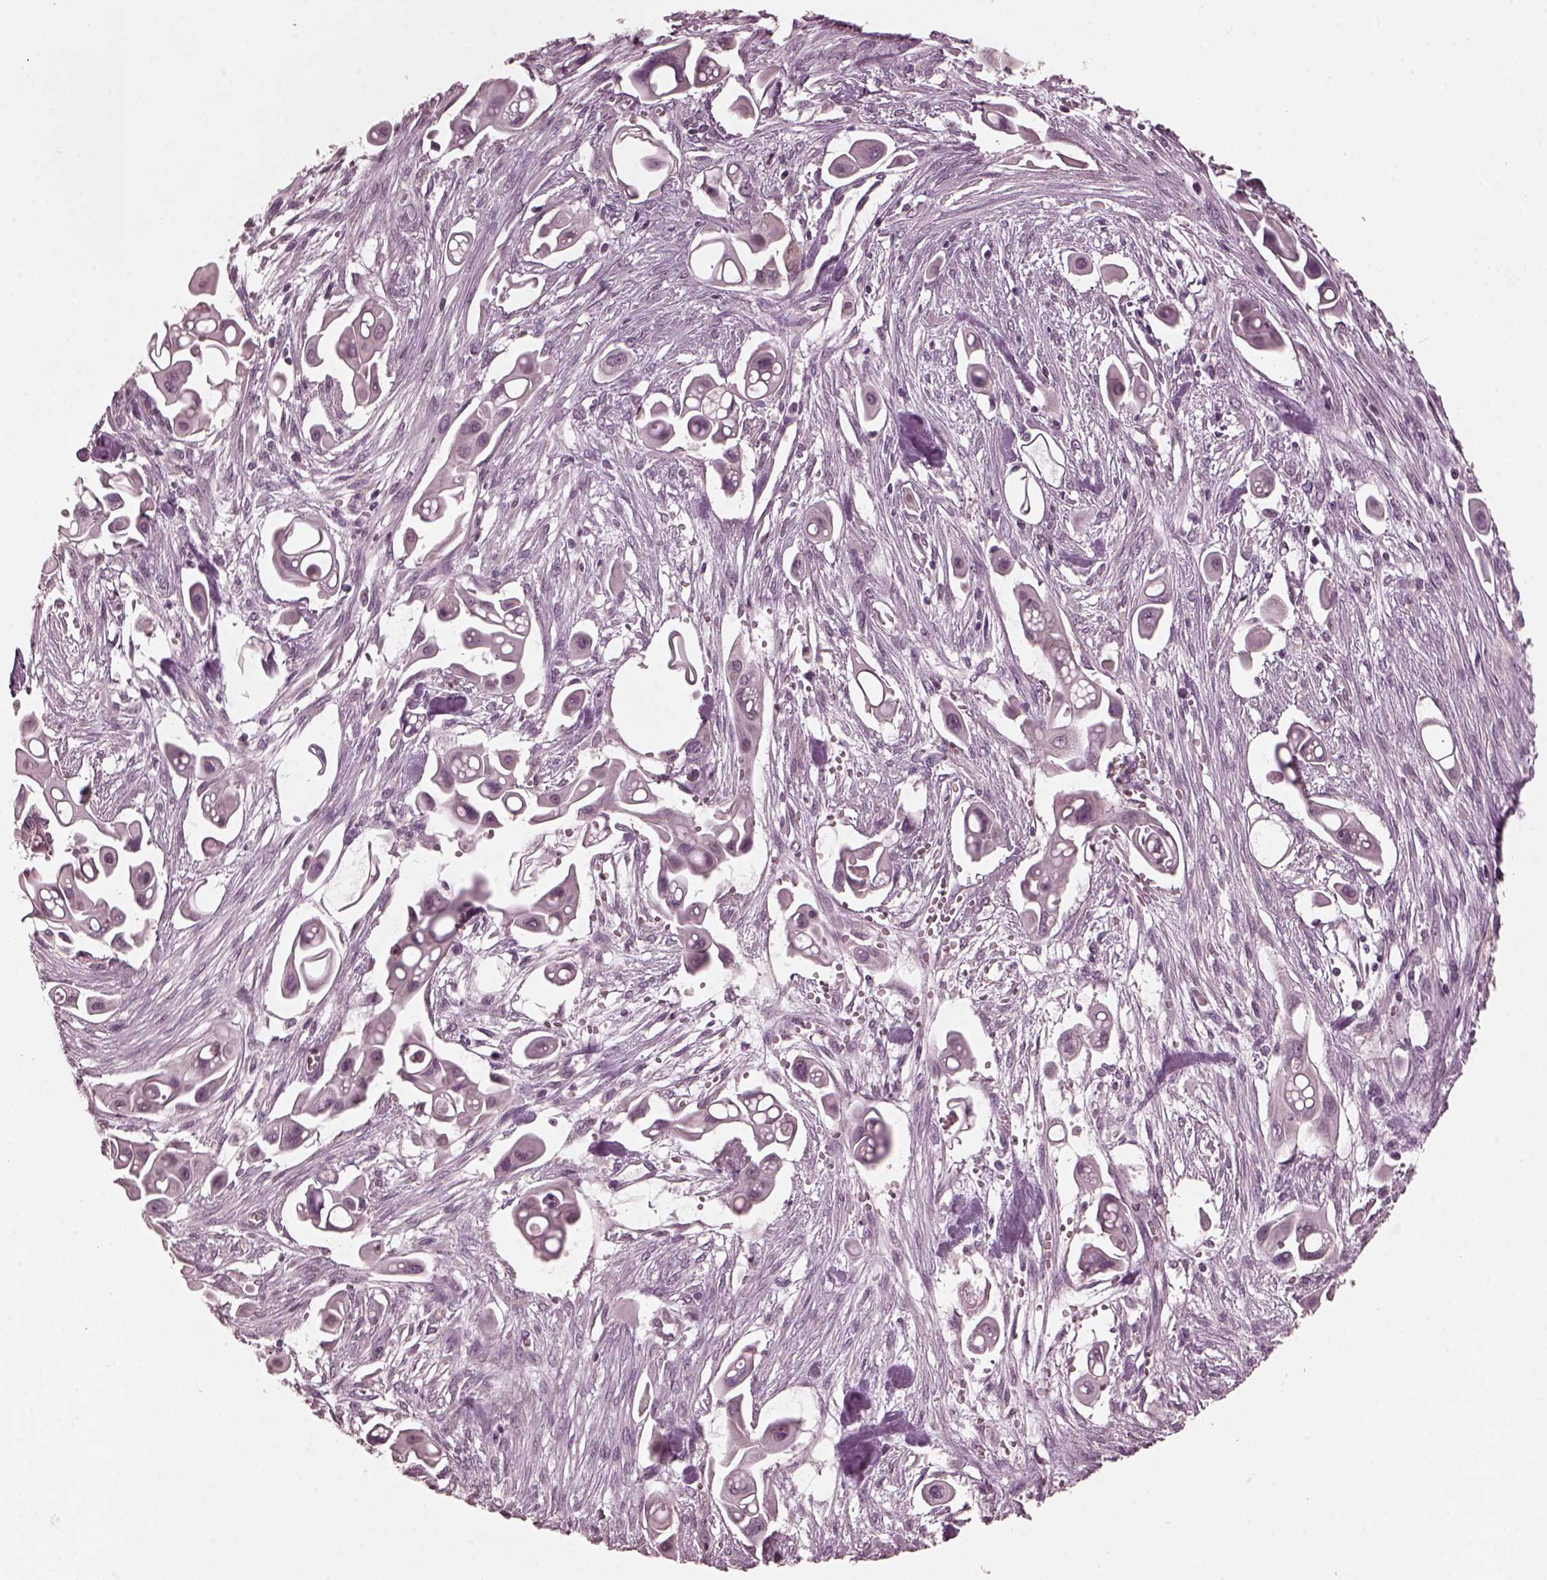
{"staining": {"intensity": "negative", "quantity": "none", "location": "none"}, "tissue": "pancreatic cancer", "cell_type": "Tumor cells", "image_type": "cancer", "snomed": [{"axis": "morphology", "description": "Adenocarcinoma, NOS"}, {"axis": "topography", "description": "Pancreas"}], "caption": "The histopathology image reveals no significant positivity in tumor cells of pancreatic cancer. (DAB immunohistochemistry (IHC) with hematoxylin counter stain).", "gene": "RGS7", "patient": {"sex": "male", "age": 50}}